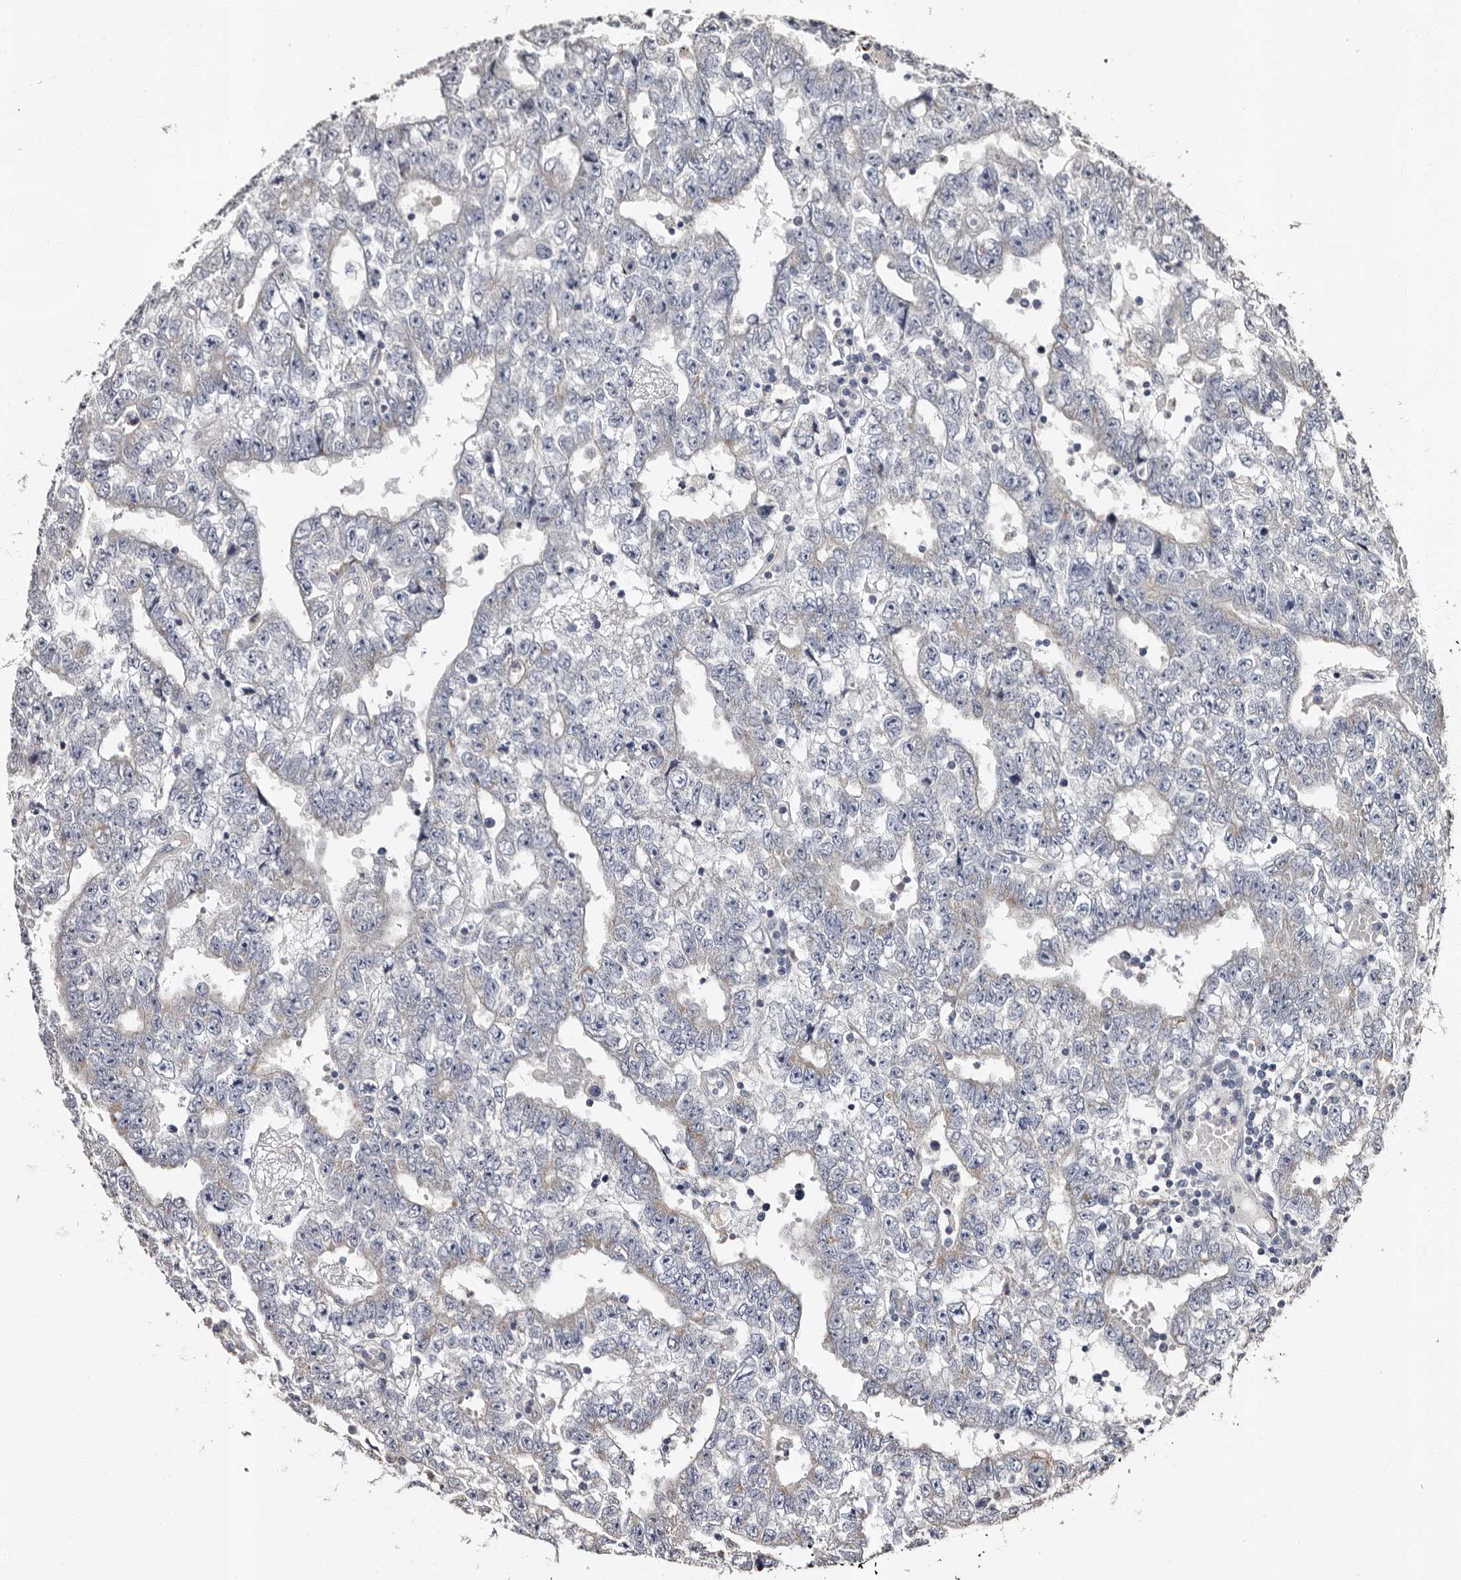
{"staining": {"intensity": "negative", "quantity": "none", "location": "none"}, "tissue": "testis cancer", "cell_type": "Tumor cells", "image_type": "cancer", "snomed": [{"axis": "morphology", "description": "Carcinoma, Embryonal, NOS"}, {"axis": "topography", "description": "Testis"}], "caption": "Testis cancer stained for a protein using immunohistochemistry demonstrates no positivity tumor cells.", "gene": "FAM91A1", "patient": {"sex": "male", "age": 25}}